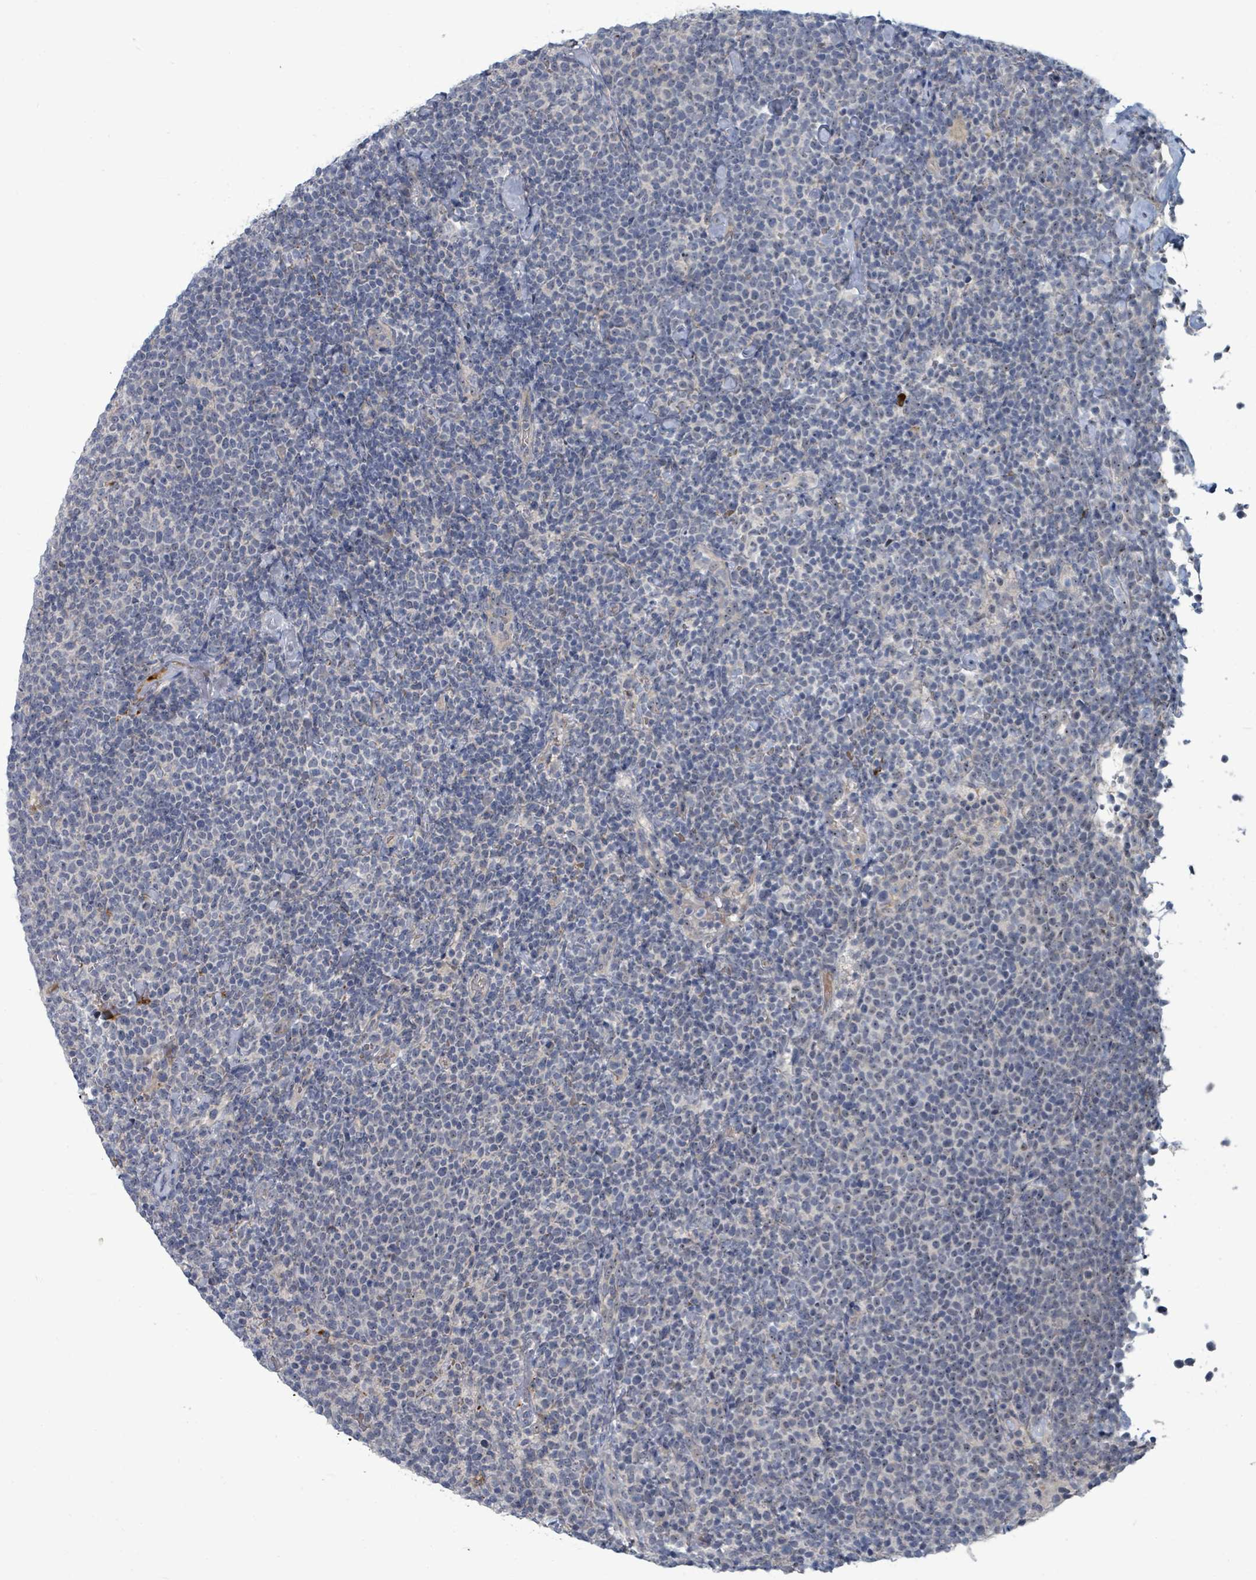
{"staining": {"intensity": "negative", "quantity": "none", "location": "none"}, "tissue": "lymphoma", "cell_type": "Tumor cells", "image_type": "cancer", "snomed": [{"axis": "morphology", "description": "Malignant lymphoma, non-Hodgkin's type, High grade"}, {"axis": "topography", "description": "Lymph node"}], "caption": "Human lymphoma stained for a protein using immunohistochemistry reveals no expression in tumor cells.", "gene": "TRDMT1", "patient": {"sex": "male", "age": 61}}